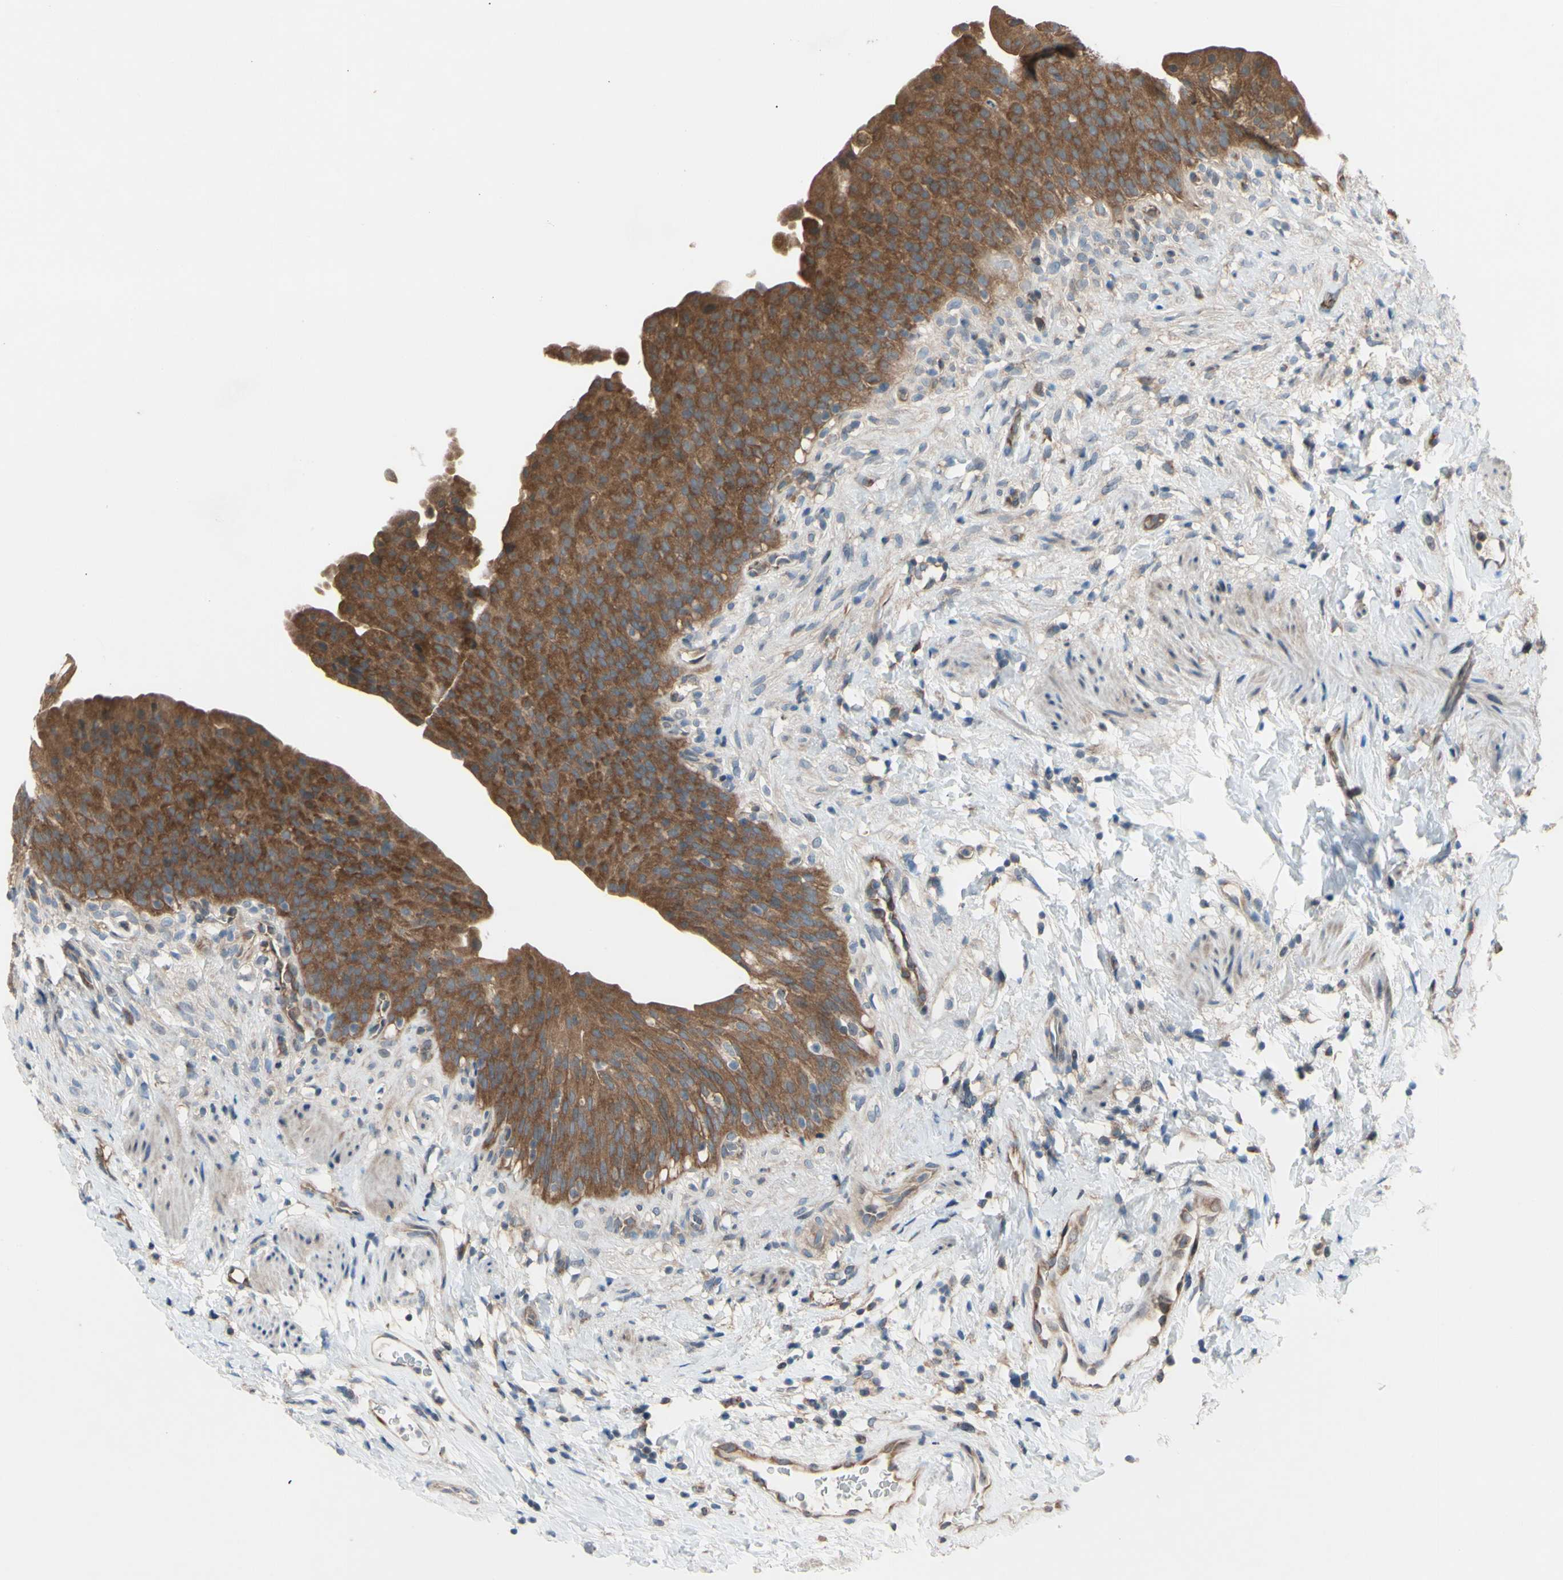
{"staining": {"intensity": "moderate", "quantity": ">75%", "location": "cytoplasmic/membranous"}, "tissue": "urinary bladder", "cell_type": "Urothelial cells", "image_type": "normal", "snomed": [{"axis": "morphology", "description": "Normal tissue, NOS"}, {"axis": "topography", "description": "Urinary bladder"}], "caption": "This histopathology image shows immunohistochemistry staining of benign human urinary bladder, with medium moderate cytoplasmic/membranous staining in about >75% of urothelial cells.", "gene": "DYNLRB1", "patient": {"sex": "female", "age": 79}}